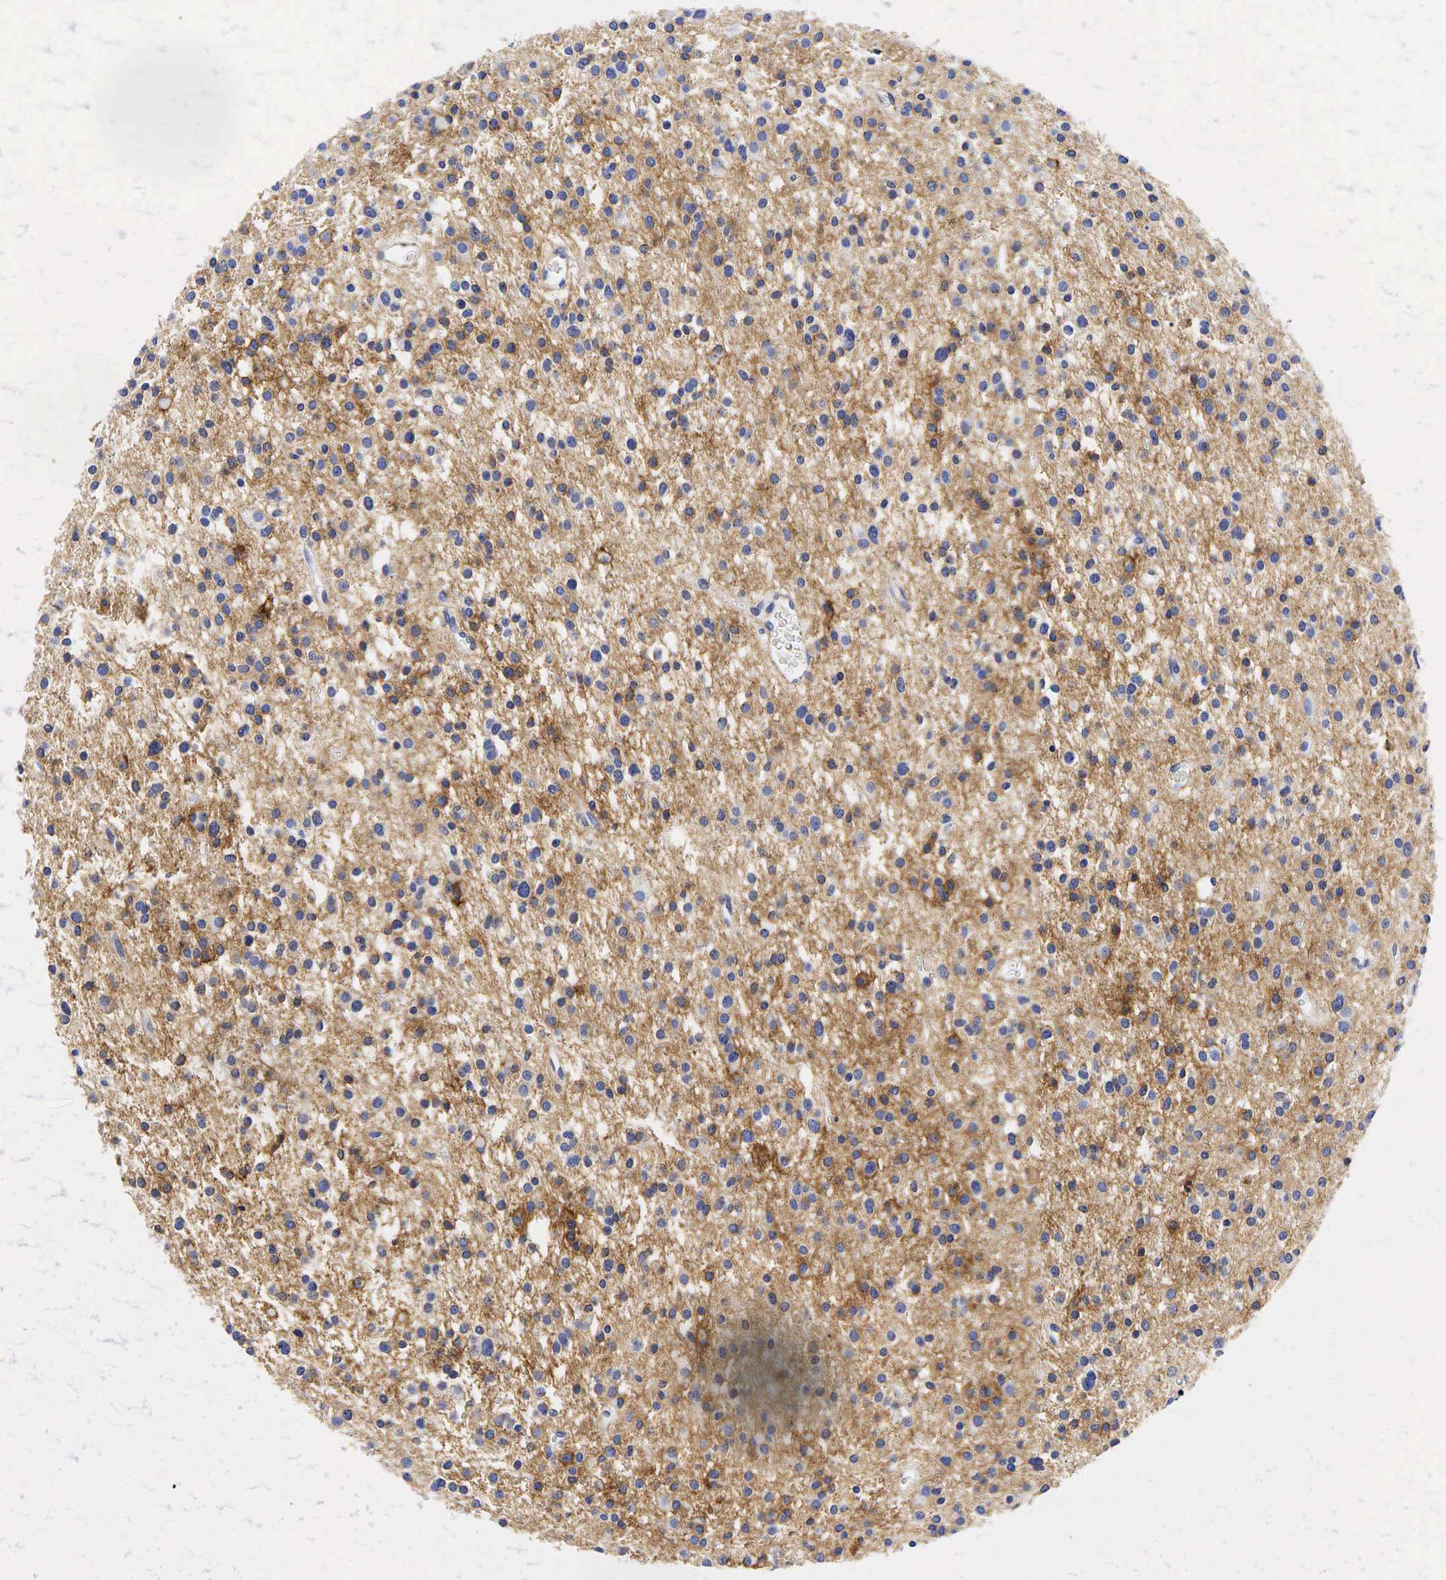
{"staining": {"intensity": "moderate", "quantity": ">75%", "location": "cytoplasmic/membranous"}, "tissue": "glioma", "cell_type": "Tumor cells", "image_type": "cancer", "snomed": [{"axis": "morphology", "description": "Glioma, malignant, Low grade"}, {"axis": "topography", "description": "Brain"}], "caption": "Glioma stained with IHC exhibits moderate cytoplasmic/membranous expression in about >75% of tumor cells.", "gene": "CD44", "patient": {"sex": "female", "age": 36}}